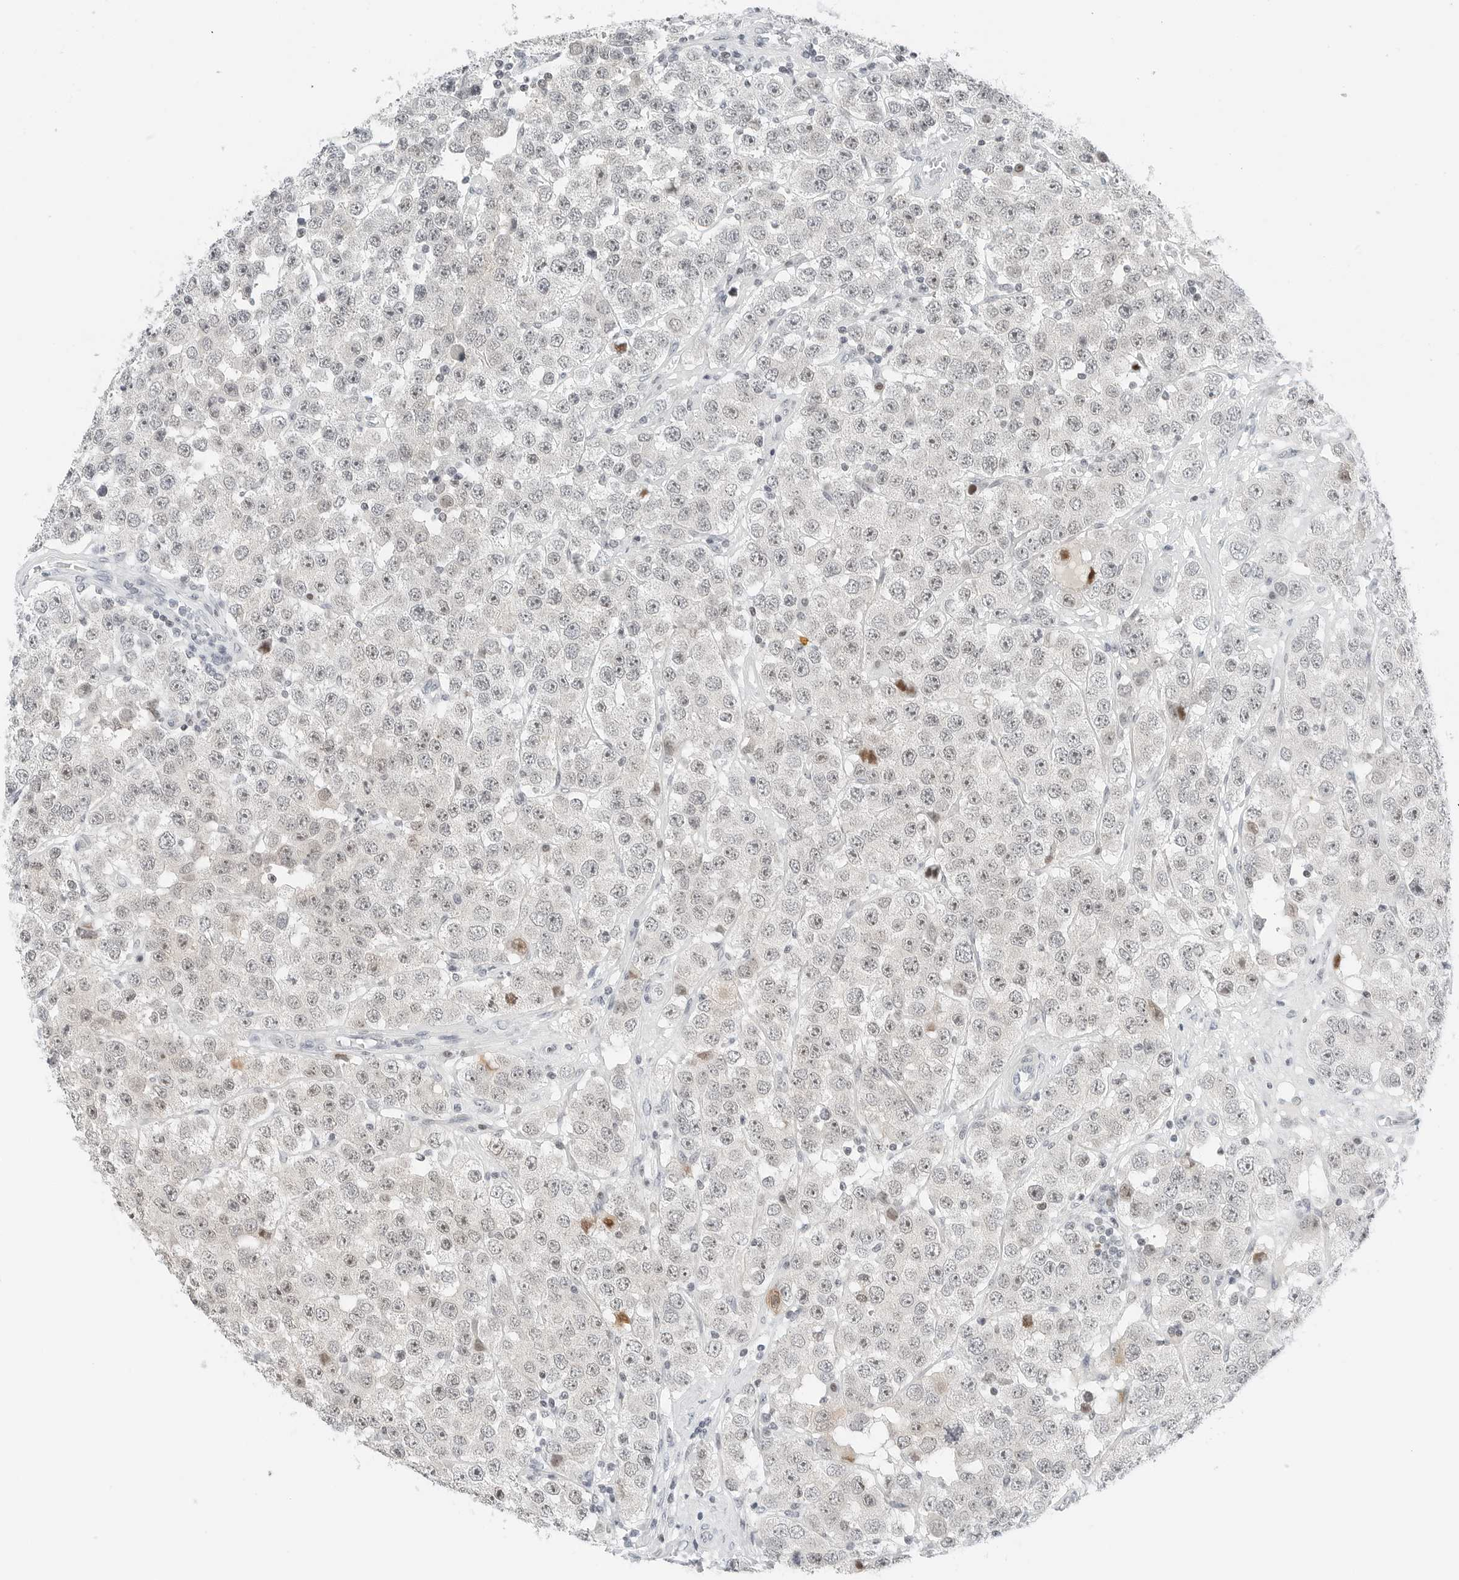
{"staining": {"intensity": "weak", "quantity": ">75%", "location": "nuclear"}, "tissue": "testis cancer", "cell_type": "Tumor cells", "image_type": "cancer", "snomed": [{"axis": "morphology", "description": "Seminoma, NOS"}, {"axis": "topography", "description": "Testis"}], "caption": "Brown immunohistochemical staining in human testis cancer exhibits weak nuclear staining in about >75% of tumor cells. (brown staining indicates protein expression, while blue staining denotes nuclei).", "gene": "NTMT2", "patient": {"sex": "male", "age": 28}}